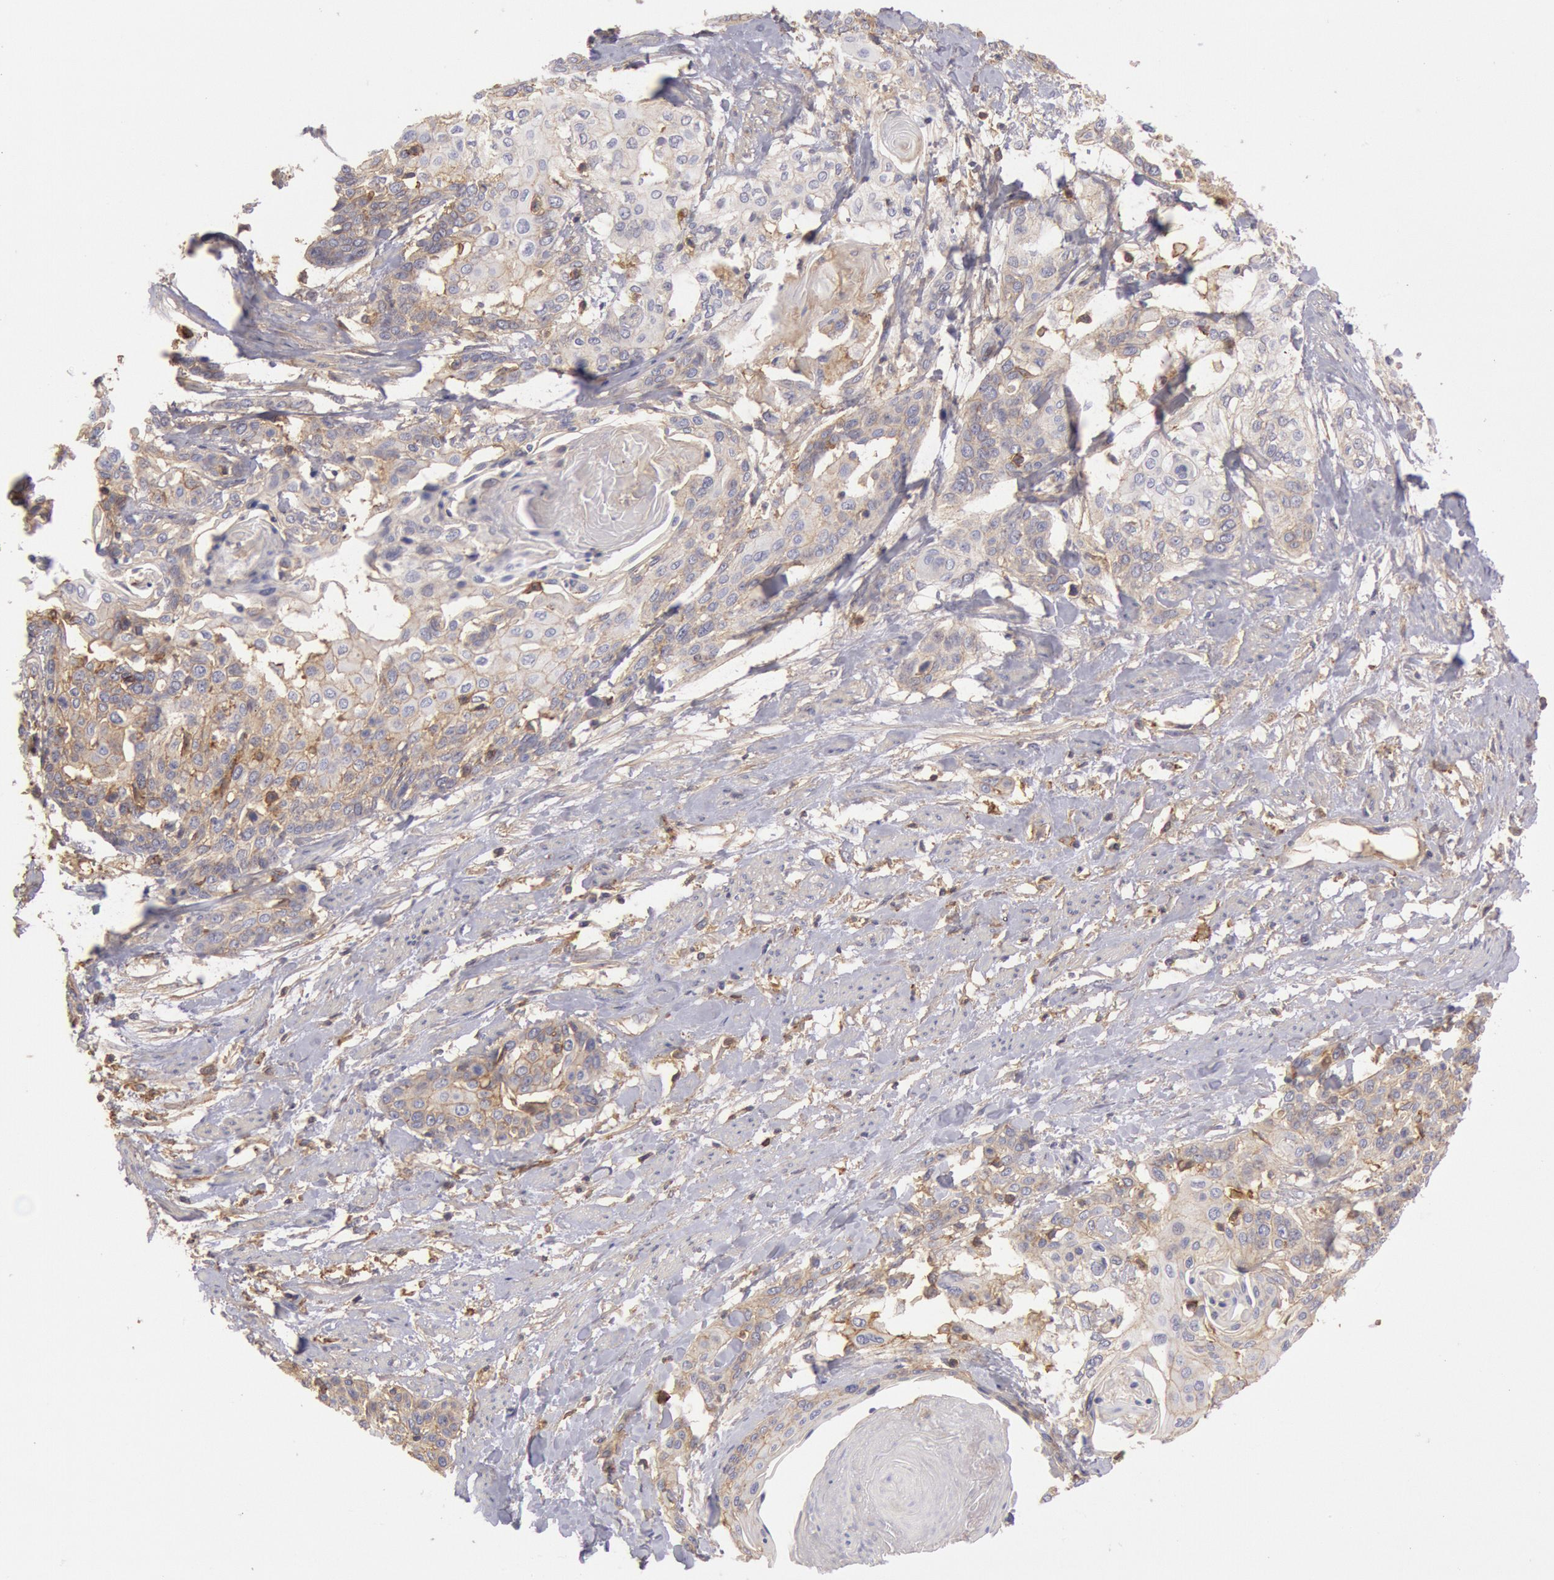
{"staining": {"intensity": "weak", "quantity": "25%-75%", "location": "cytoplasmic/membranous"}, "tissue": "cervical cancer", "cell_type": "Tumor cells", "image_type": "cancer", "snomed": [{"axis": "morphology", "description": "Squamous cell carcinoma, NOS"}, {"axis": "topography", "description": "Cervix"}], "caption": "Weak cytoplasmic/membranous staining for a protein is appreciated in about 25%-75% of tumor cells of cervical cancer using immunohistochemistry.", "gene": "SNAP23", "patient": {"sex": "female", "age": 57}}